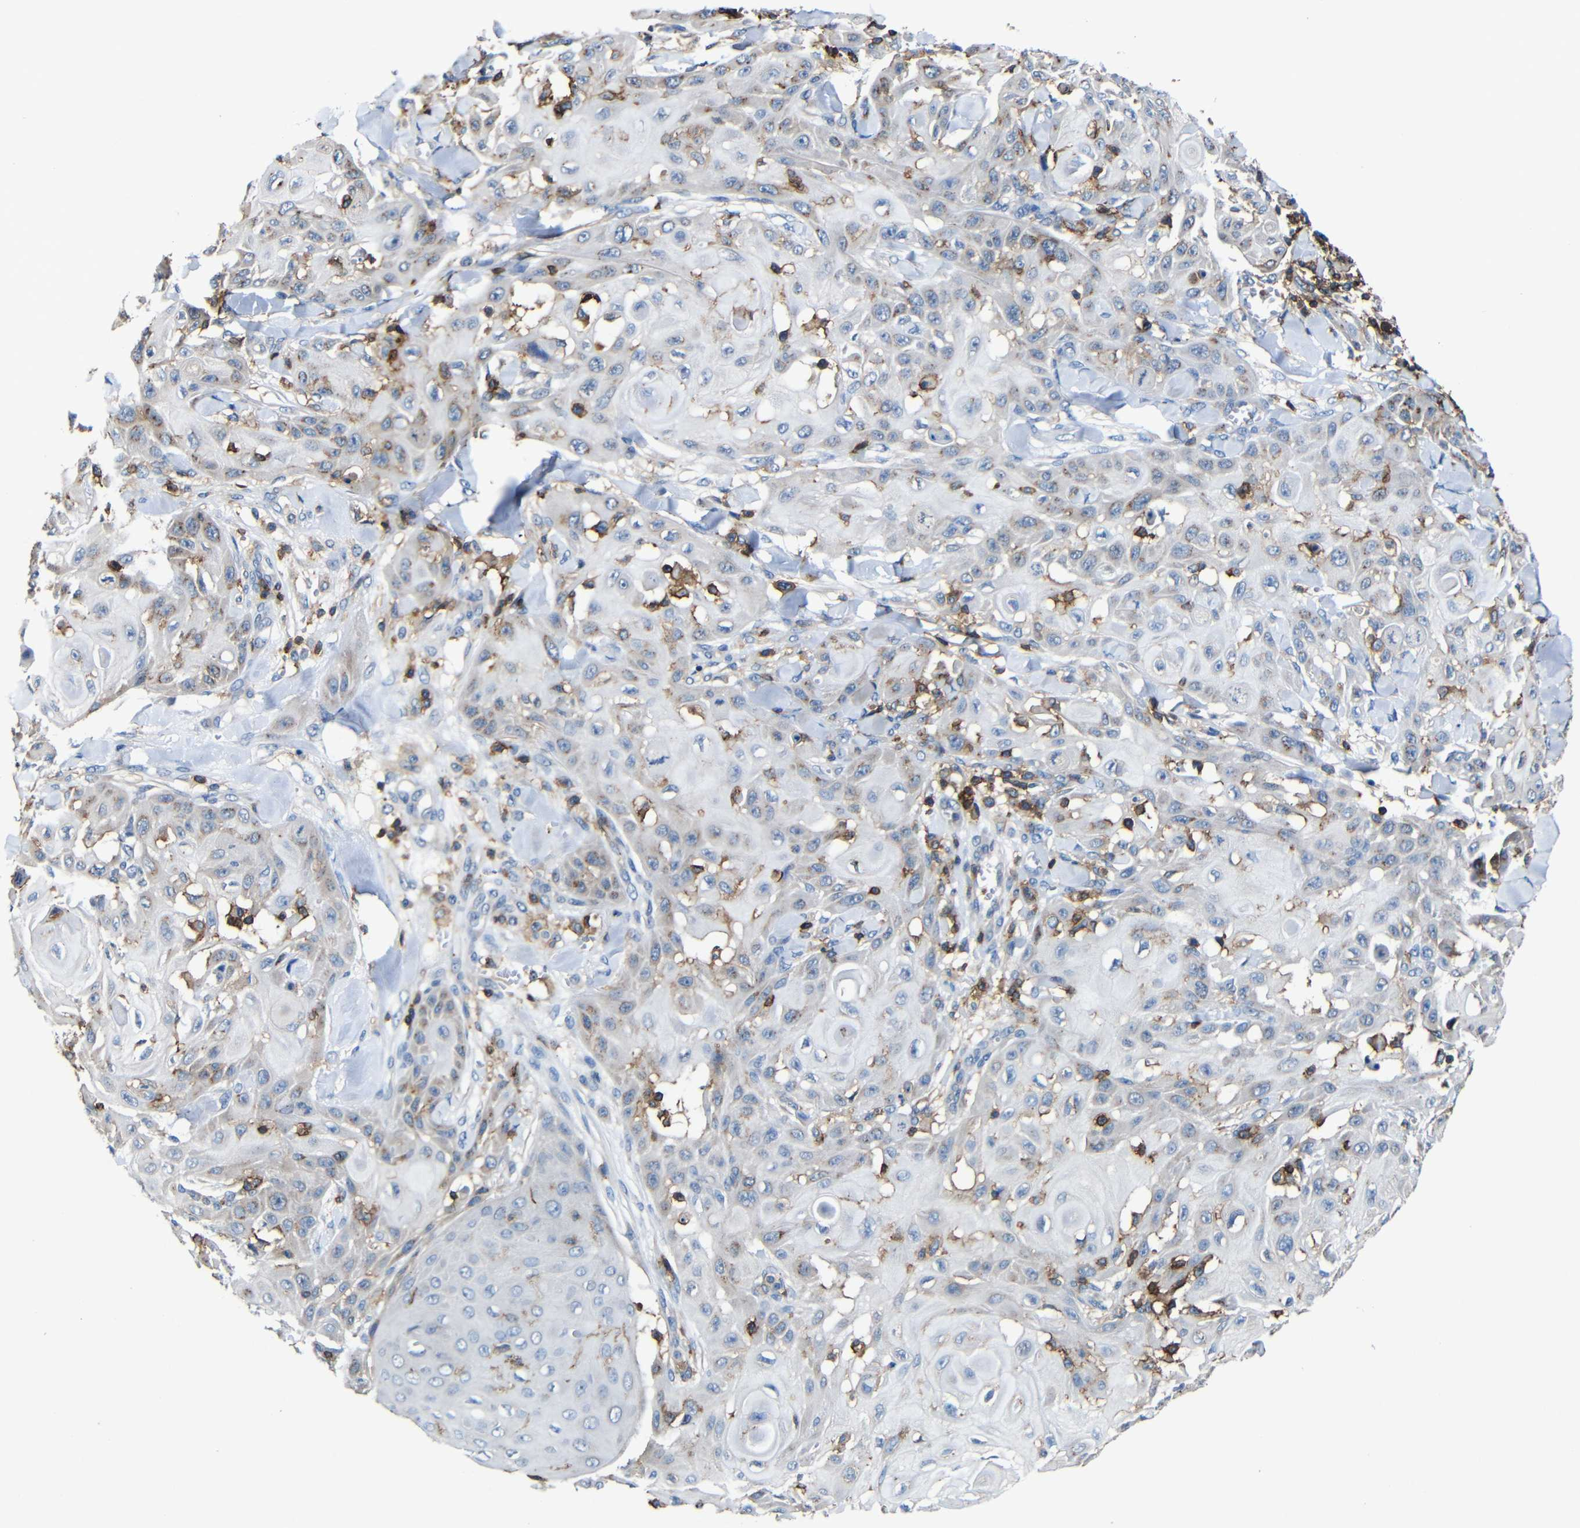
{"staining": {"intensity": "weak", "quantity": "<25%", "location": "cytoplasmic/membranous"}, "tissue": "skin cancer", "cell_type": "Tumor cells", "image_type": "cancer", "snomed": [{"axis": "morphology", "description": "Squamous cell carcinoma, NOS"}, {"axis": "topography", "description": "Skin"}], "caption": "This is an IHC histopathology image of skin squamous cell carcinoma. There is no staining in tumor cells.", "gene": "P2RY12", "patient": {"sex": "male", "age": 24}}